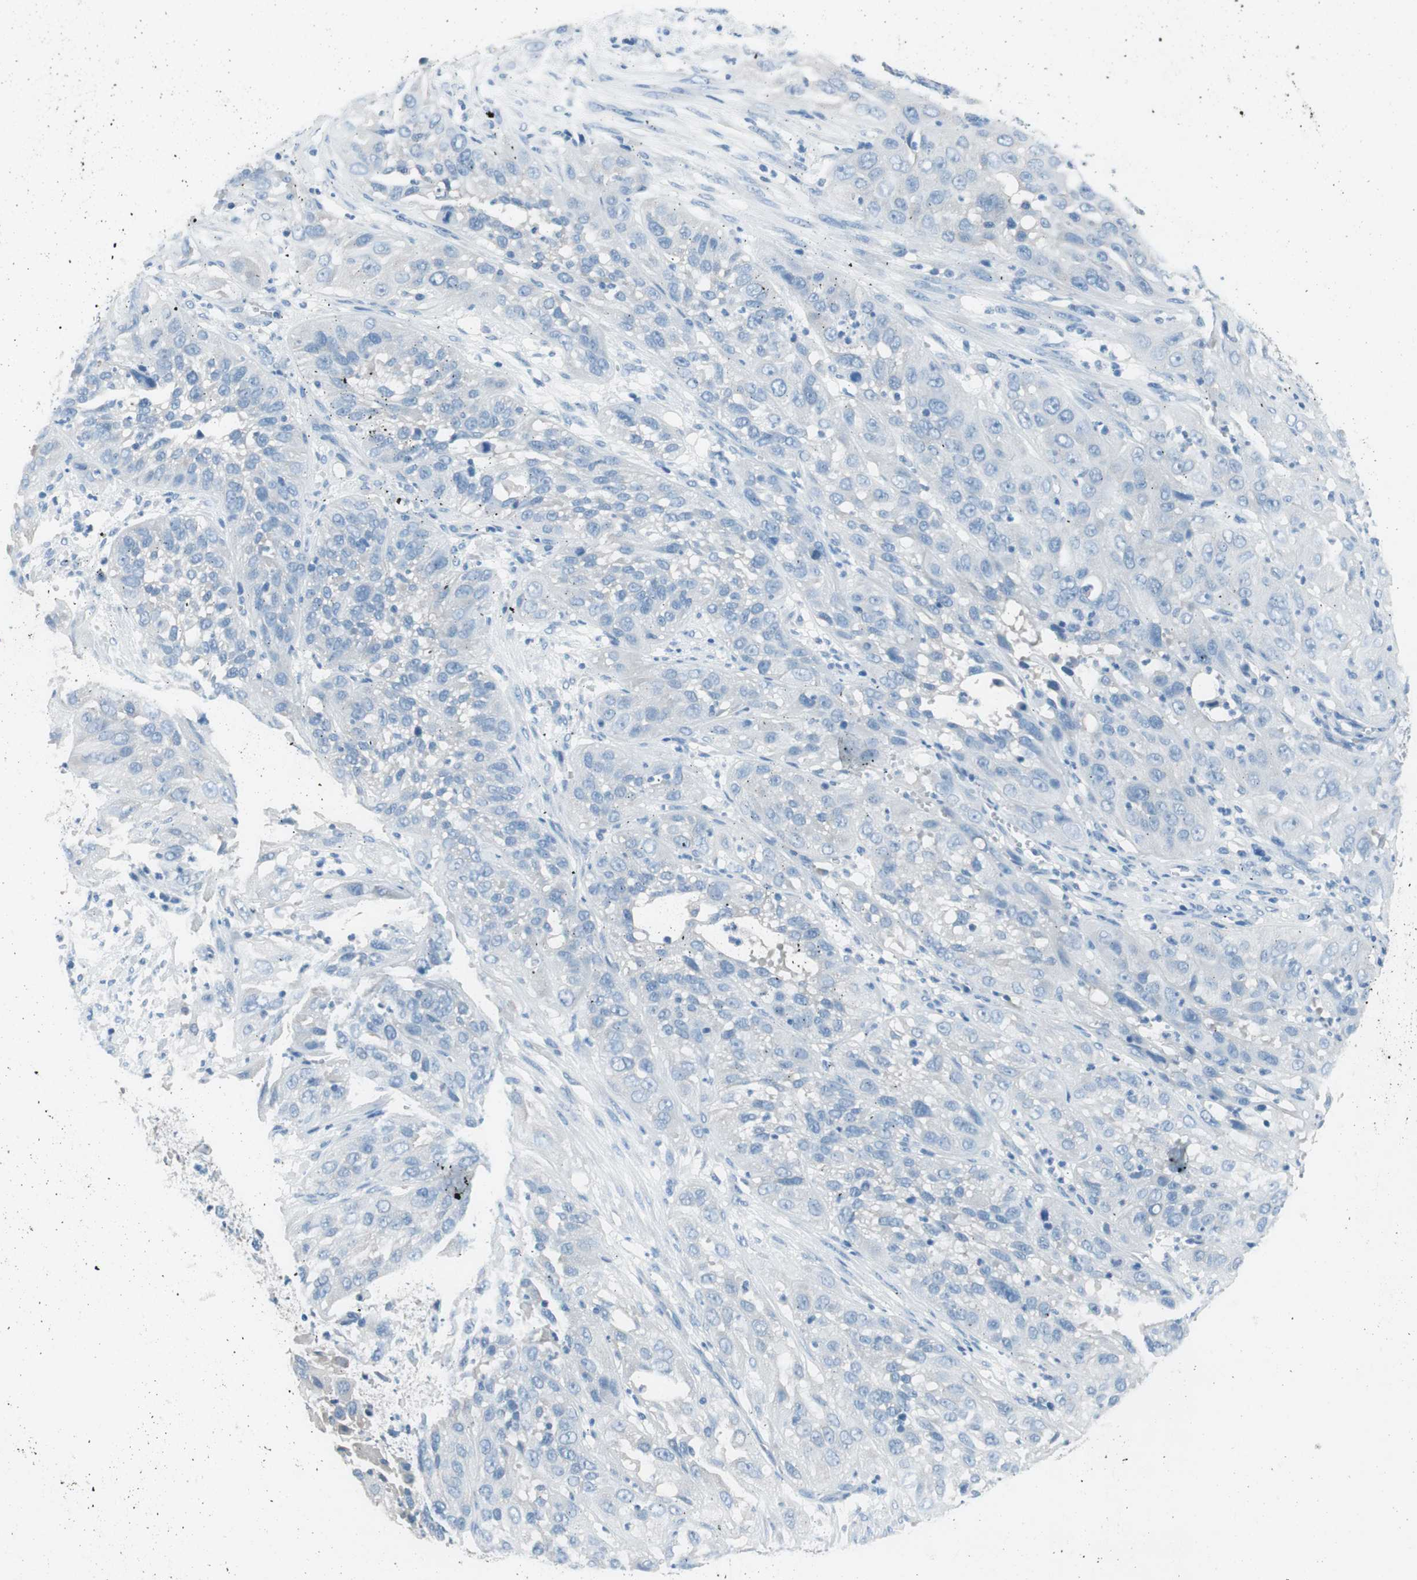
{"staining": {"intensity": "negative", "quantity": "none", "location": "none"}, "tissue": "cervical cancer", "cell_type": "Tumor cells", "image_type": "cancer", "snomed": [{"axis": "morphology", "description": "Squamous cell carcinoma, NOS"}, {"axis": "topography", "description": "Cervix"}], "caption": "A photomicrograph of cervical cancer (squamous cell carcinoma) stained for a protein shows no brown staining in tumor cells.", "gene": "EVA1A", "patient": {"sex": "female", "age": 32}}